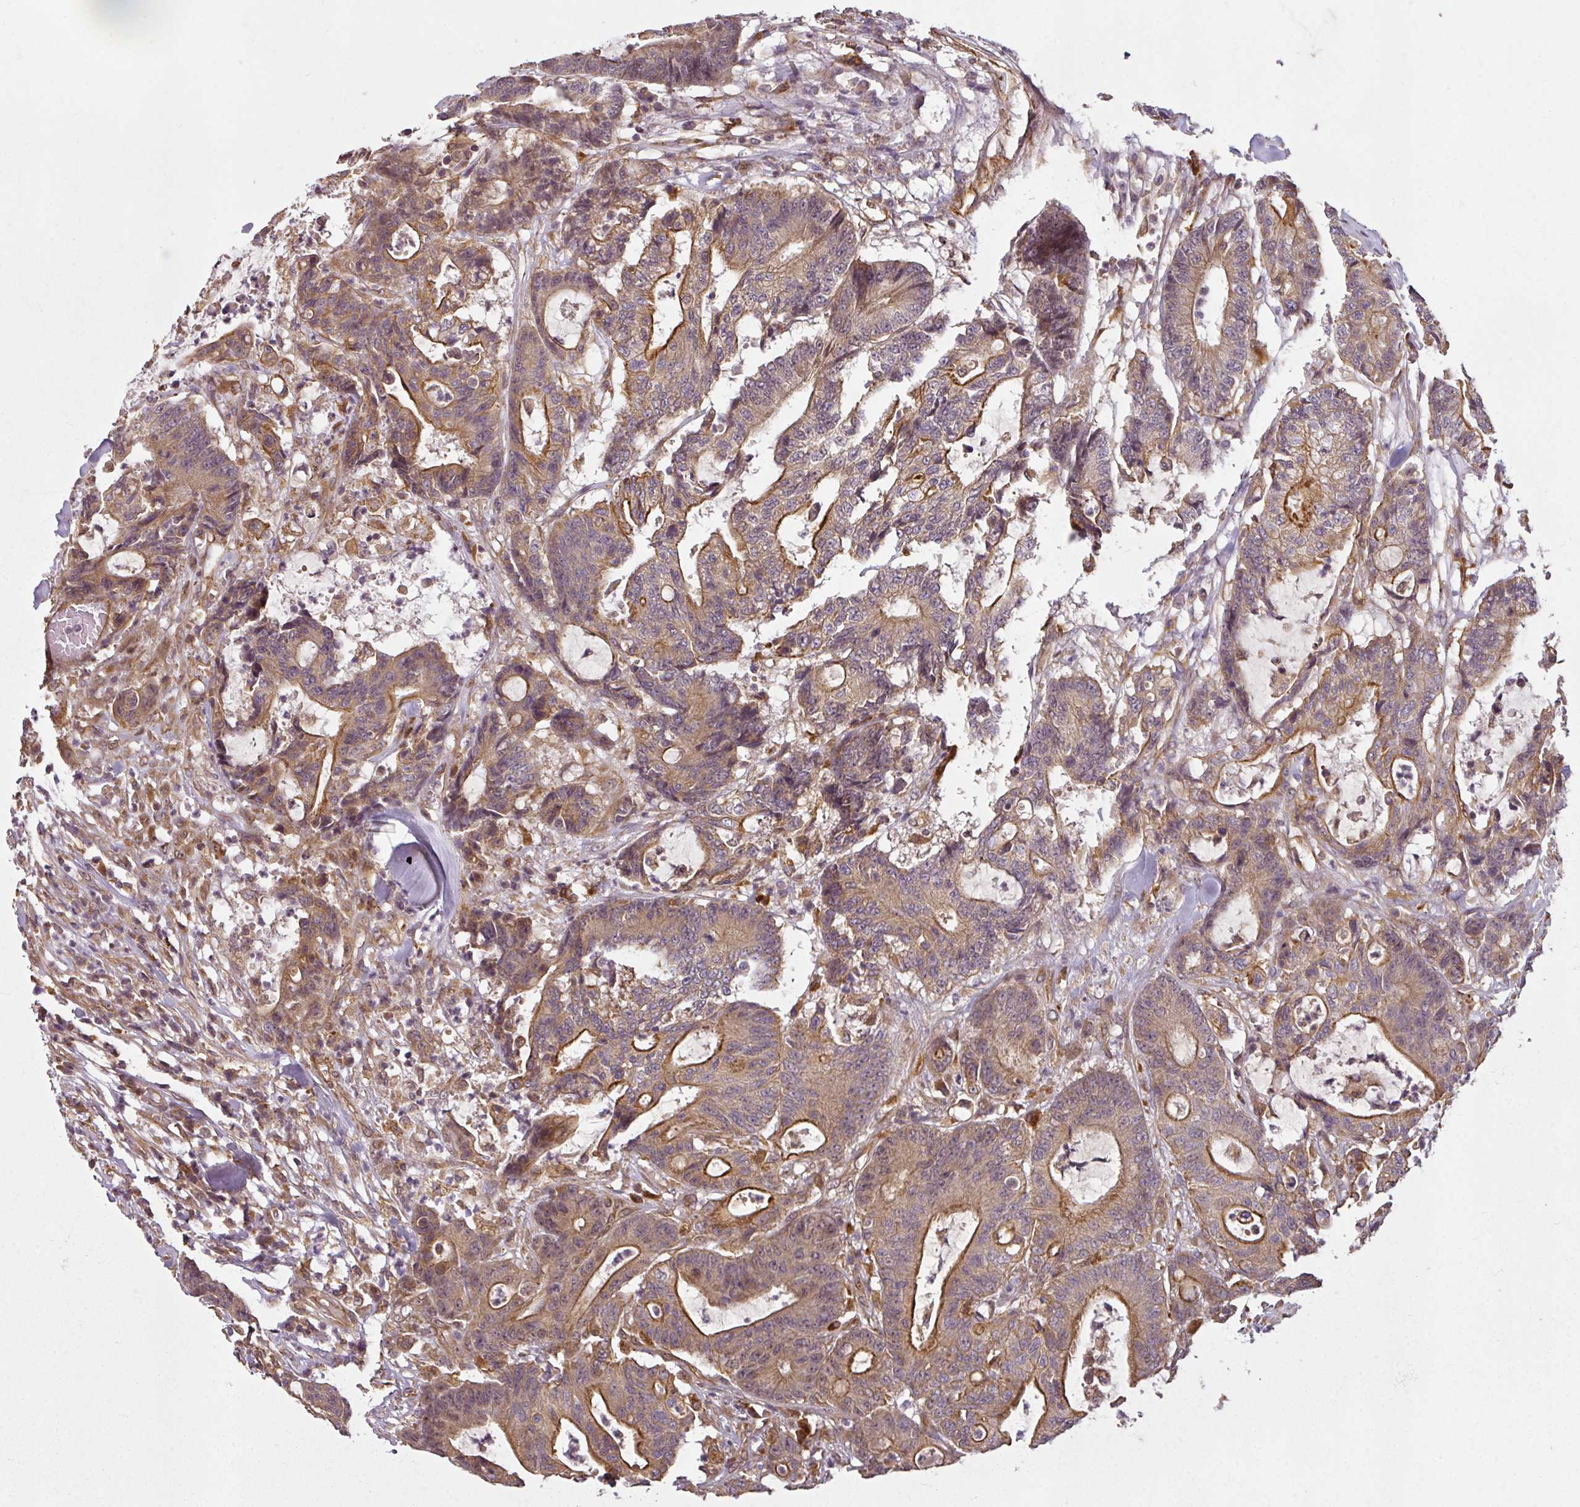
{"staining": {"intensity": "moderate", "quantity": ">75%", "location": "cytoplasmic/membranous"}, "tissue": "colorectal cancer", "cell_type": "Tumor cells", "image_type": "cancer", "snomed": [{"axis": "morphology", "description": "Adenocarcinoma, NOS"}, {"axis": "topography", "description": "Colon"}], "caption": "Tumor cells display medium levels of moderate cytoplasmic/membranous staining in about >75% of cells in human colorectal adenocarcinoma.", "gene": "DIMT1", "patient": {"sex": "female", "age": 84}}